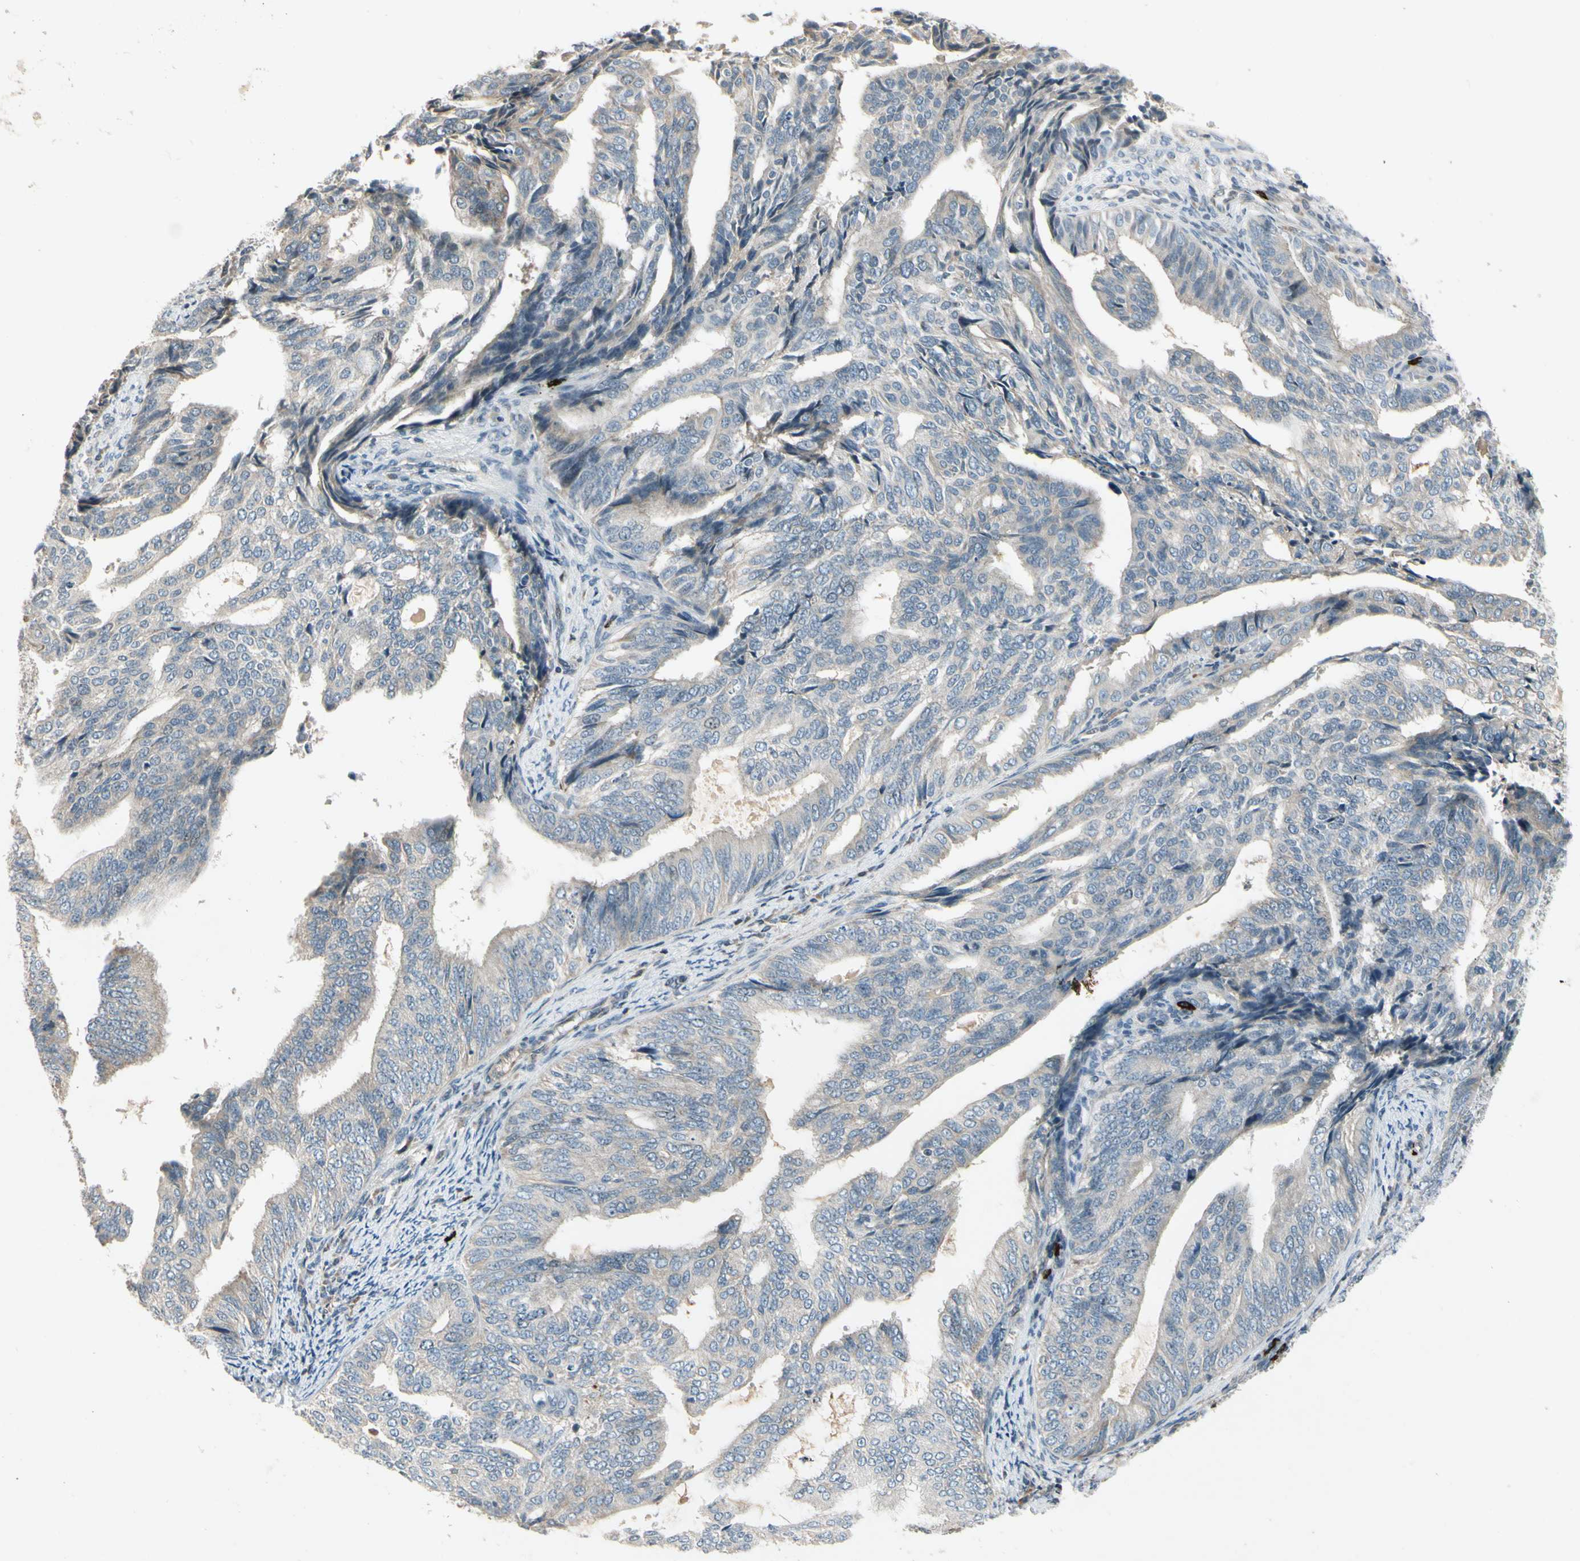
{"staining": {"intensity": "weak", "quantity": "<25%", "location": "cytoplasmic/membranous"}, "tissue": "endometrial cancer", "cell_type": "Tumor cells", "image_type": "cancer", "snomed": [{"axis": "morphology", "description": "Adenocarcinoma, NOS"}, {"axis": "topography", "description": "Endometrium"}], "caption": "Immunohistochemical staining of human endometrial cancer reveals no significant positivity in tumor cells.", "gene": "ICAM5", "patient": {"sex": "female", "age": 58}}